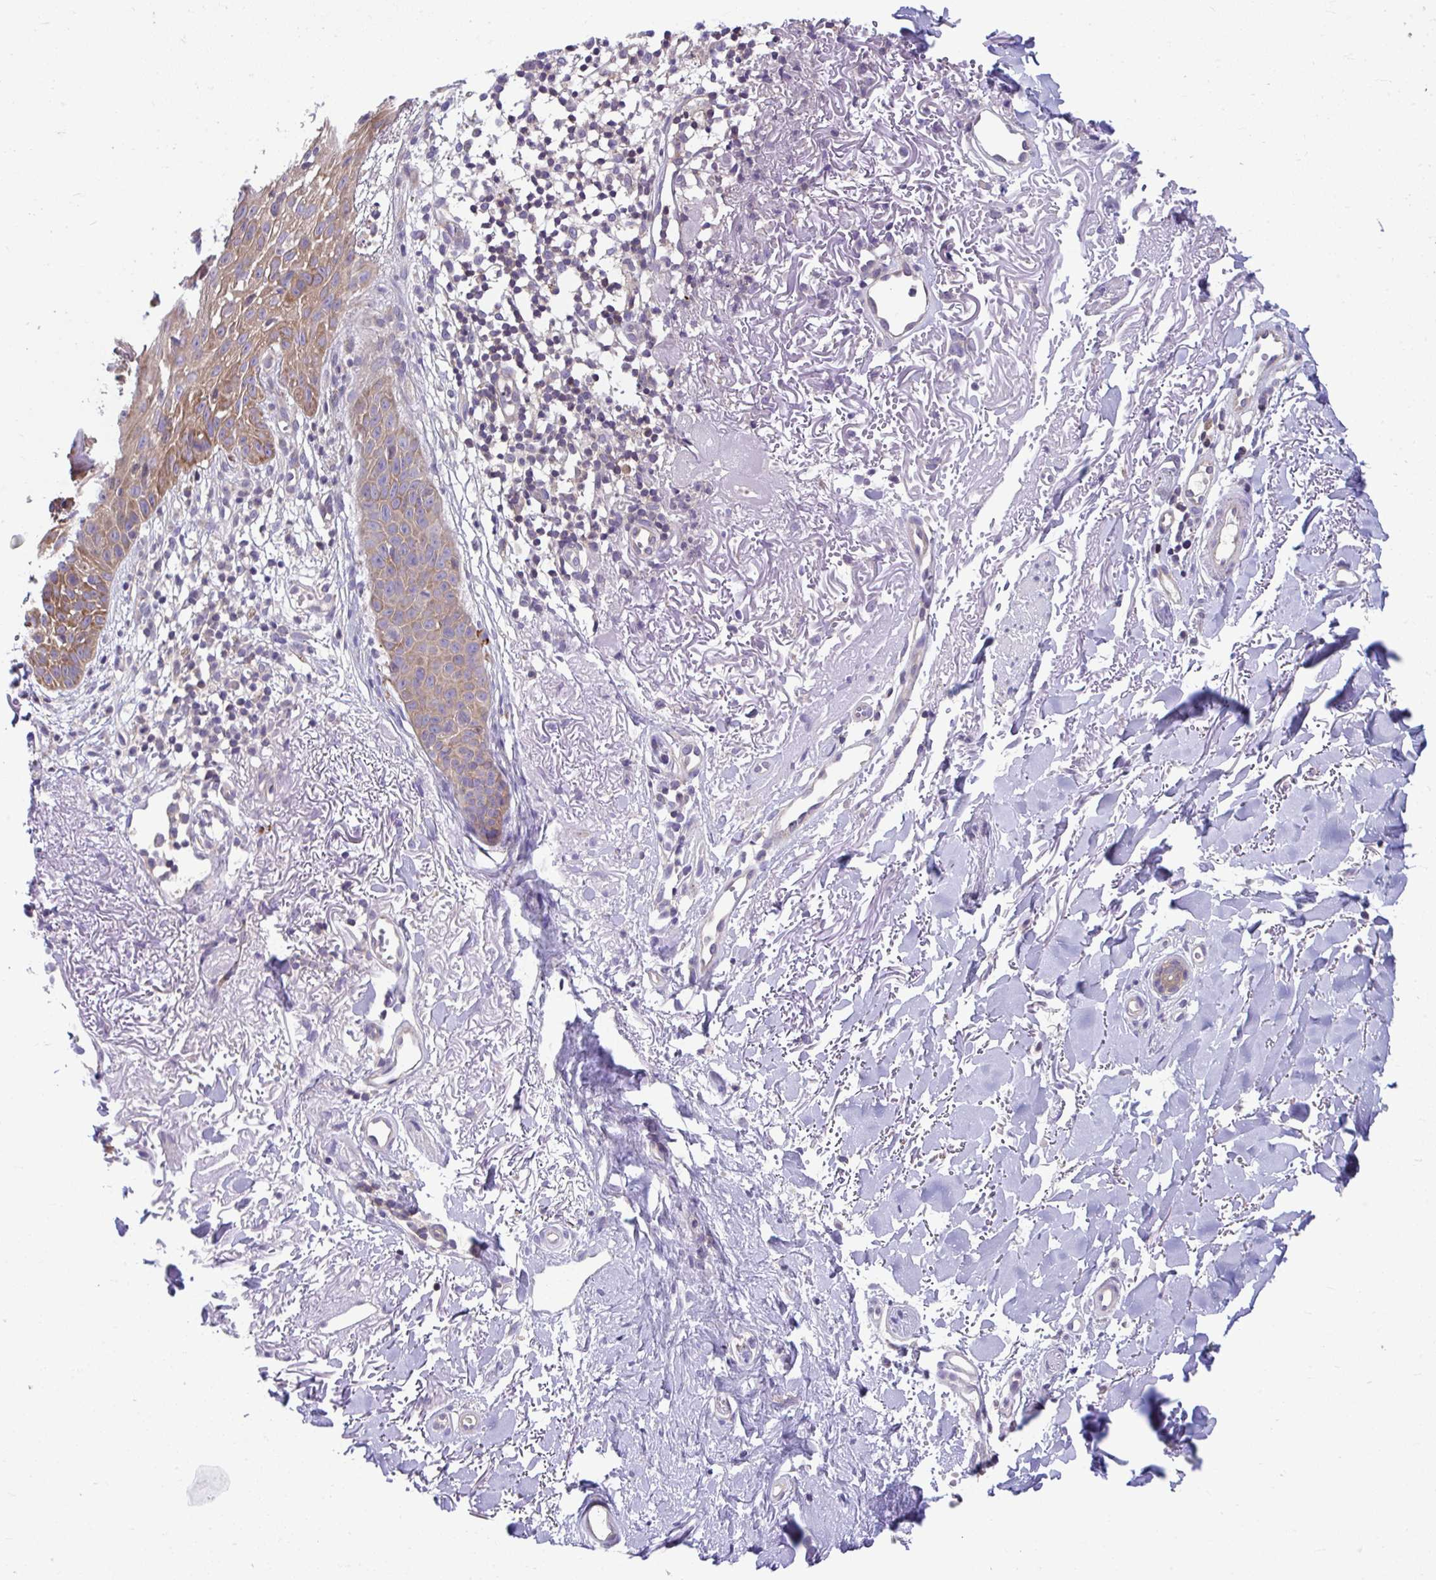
{"staining": {"intensity": "moderate", "quantity": "25%-75%", "location": "cytoplasmic/membranous"}, "tissue": "skin cancer", "cell_type": "Tumor cells", "image_type": "cancer", "snomed": [{"axis": "morphology", "description": "Basal cell carcinoma"}, {"axis": "topography", "description": "Skin"}], "caption": "A brown stain shows moderate cytoplasmic/membranous positivity of a protein in human skin cancer (basal cell carcinoma) tumor cells.", "gene": "PCDHB7", "patient": {"sex": "female", "age": 82}}